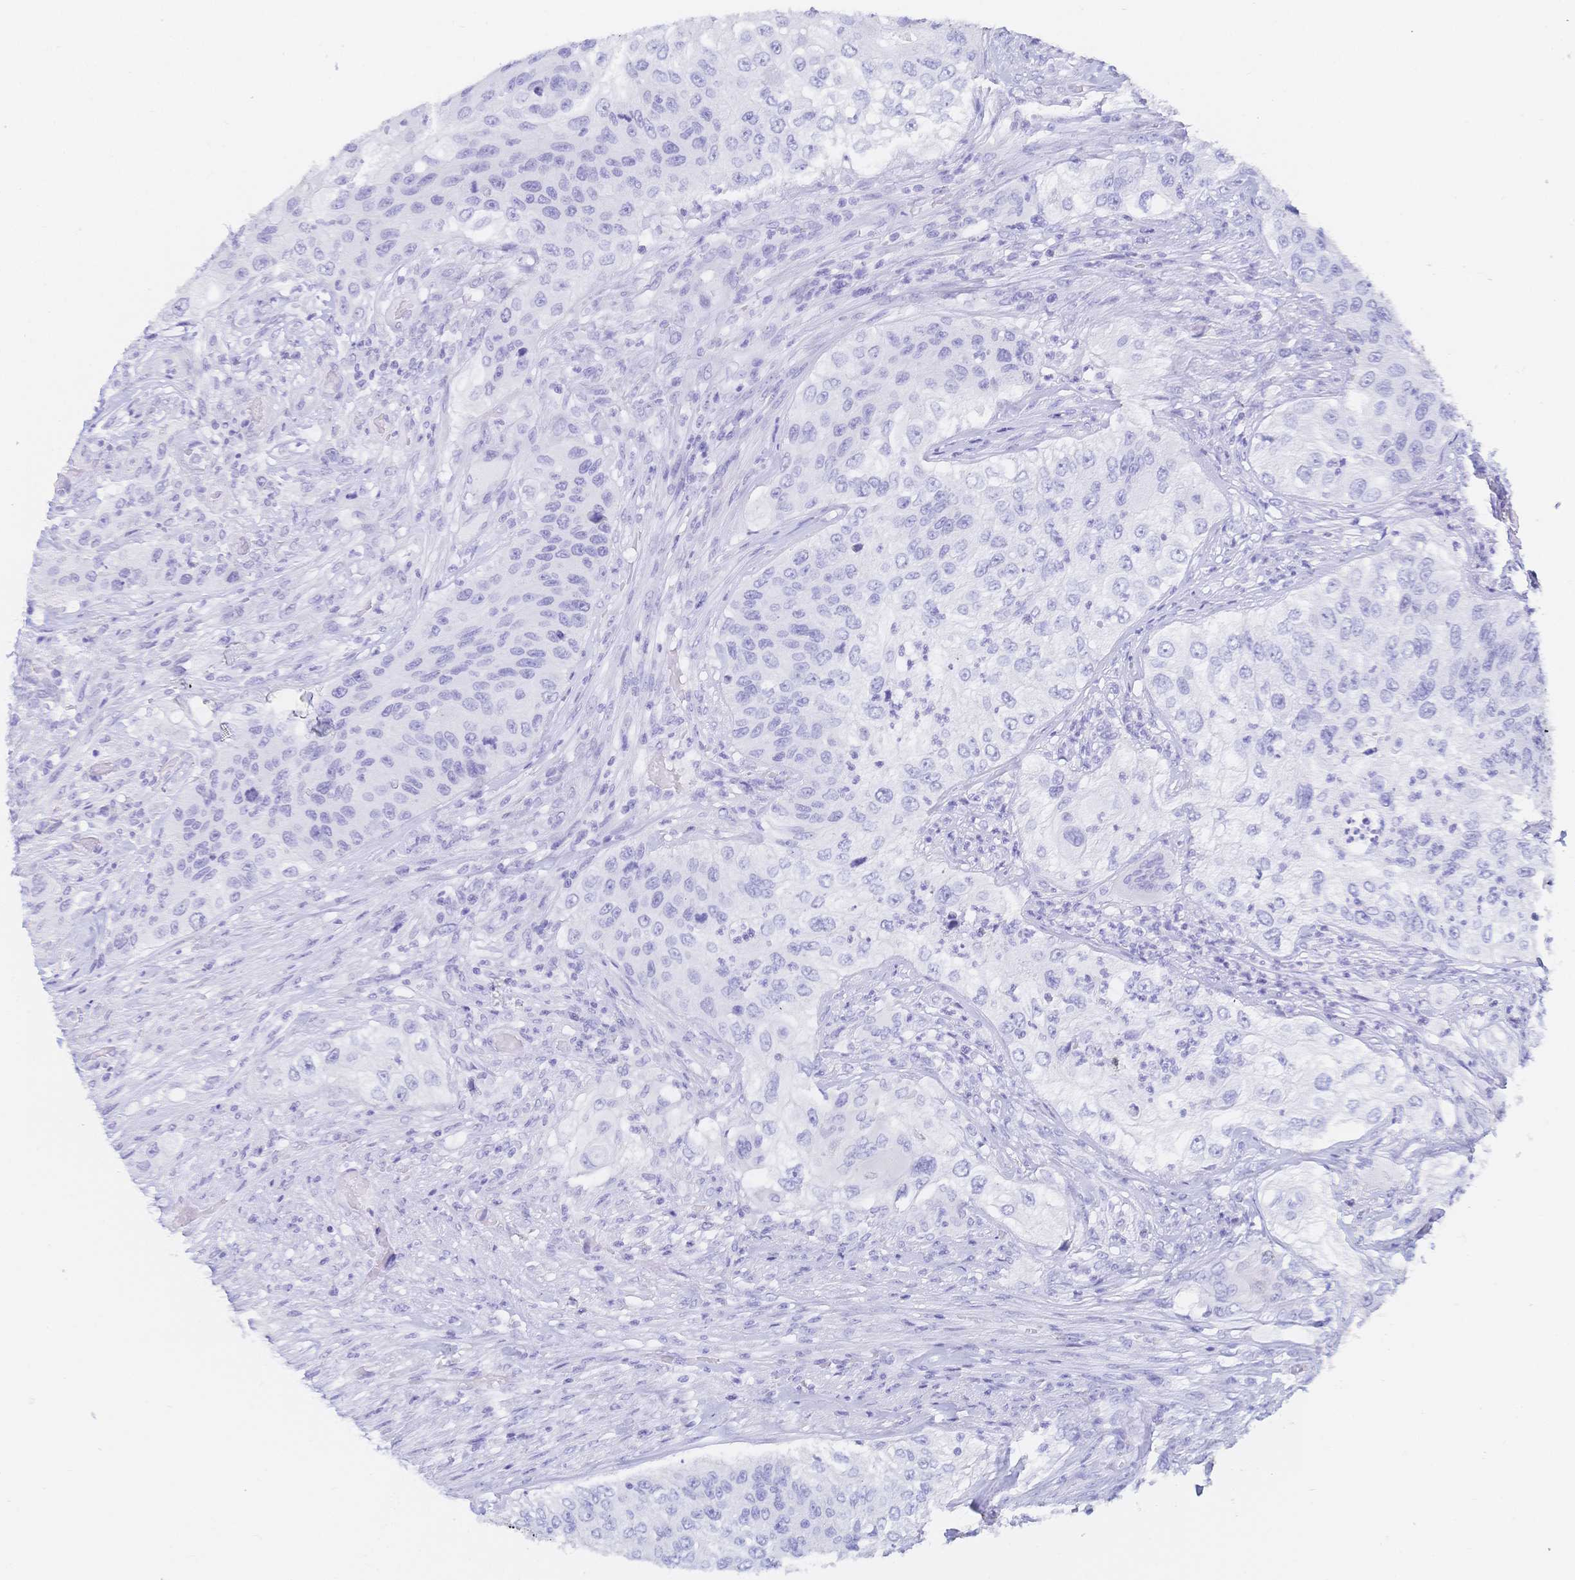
{"staining": {"intensity": "negative", "quantity": "none", "location": "none"}, "tissue": "urothelial cancer", "cell_type": "Tumor cells", "image_type": "cancer", "snomed": [{"axis": "morphology", "description": "Urothelial carcinoma, High grade"}, {"axis": "topography", "description": "Urinary bladder"}], "caption": "IHC photomicrograph of neoplastic tissue: human urothelial cancer stained with DAB shows no significant protein staining in tumor cells.", "gene": "MEP1B", "patient": {"sex": "female", "age": 60}}